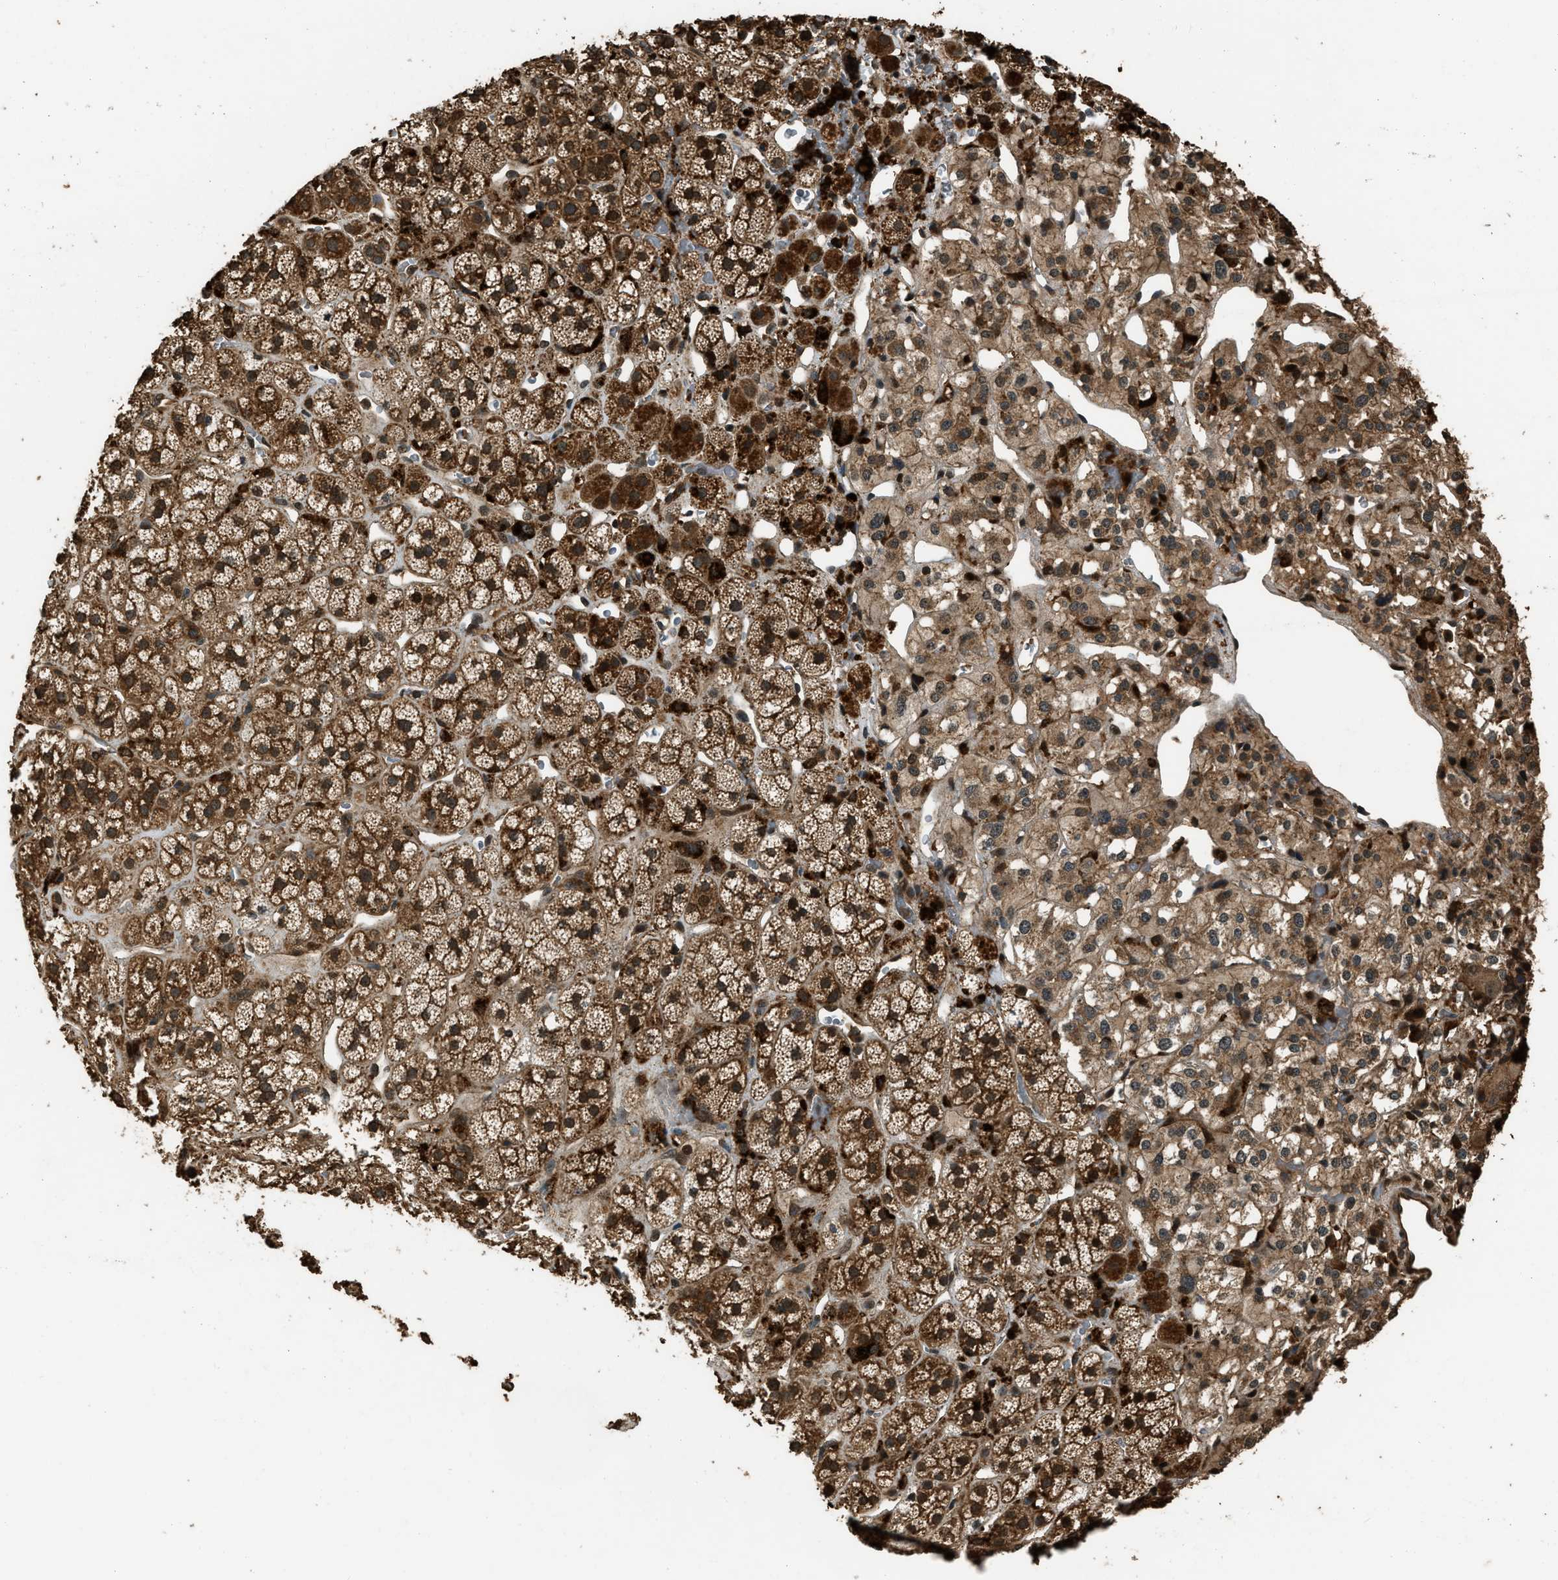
{"staining": {"intensity": "moderate", "quantity": ">75%", "location": "cytoplasmic/membranous,nuclear"}, "tissue": "adrenal gland", "cell_type": "Glandular cells", "image_type": "normal", "snomed": [{"axis": "morphology", "description": "Normal tissue, NOS"}, {"axis": "topography", "description": "Adrenal gland"}], "caption": "About >75% of glandular cells in normal adrenal gland reveal moderate cytoplasmic/membranous,nuclear protein expression as visualized by brown immunohistochemical staining.", "gene": "RAP2A", "patient": {"sex": "male", "age": 56}}